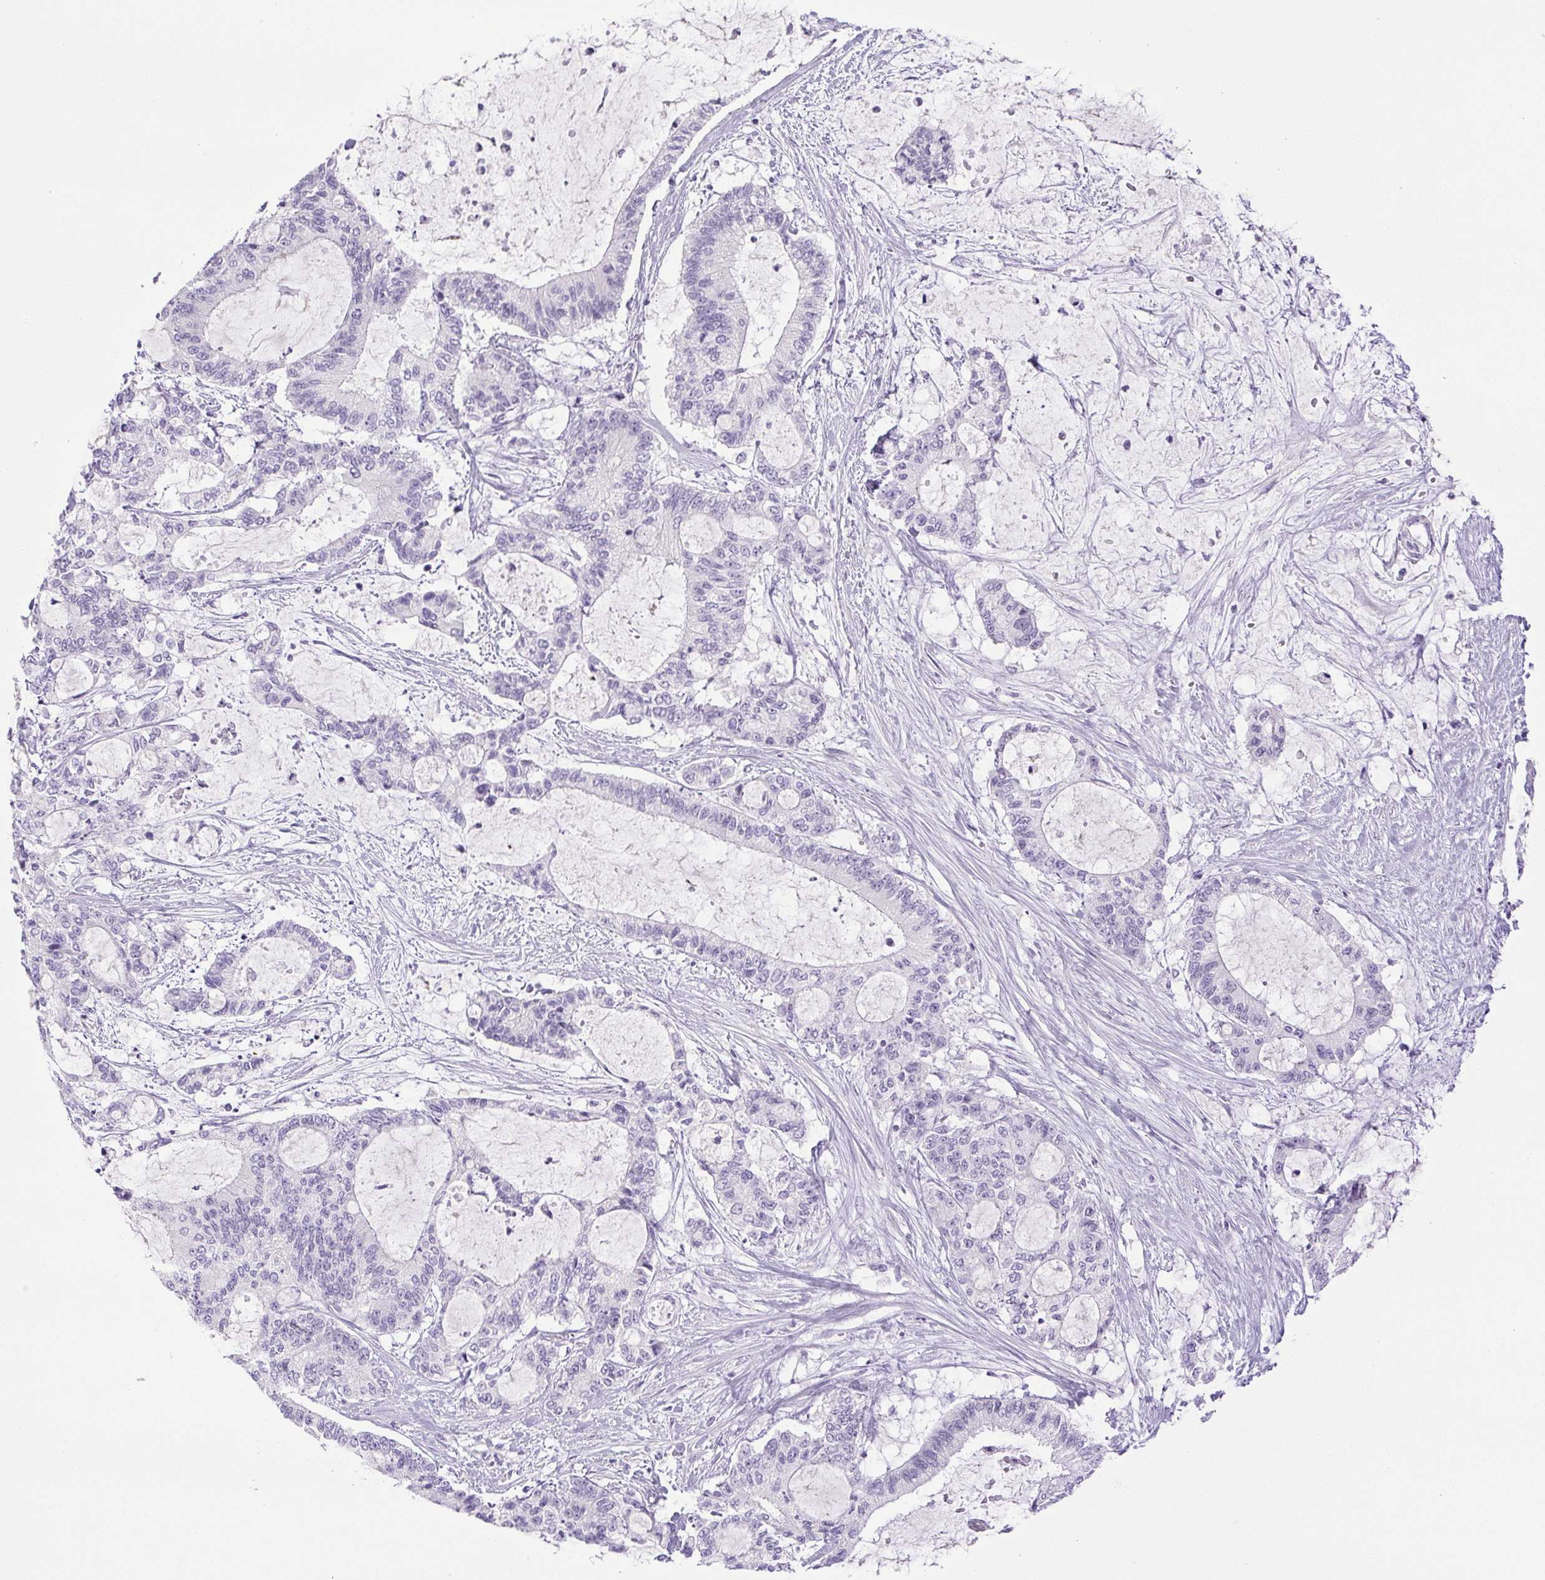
{"staining": {"intensity": "negative", "quantity": "none", "location": "none"}, "tissue": "liver cancer", "cell_type": "Tumor cells", "image_type": "cancer", "snomed": [{"axis": "morphology", "description": "Normal tissue, NOS"}, {"axis": "morphology", "description": "Cholangiocarcinoma"}, {"axis": "topography", "description": "Liver"}, {"axis": "topography", "description": "Peripheral nerve tissue"}], "caption": "This is an immunohistochemistry (IHC) image of human cholangiocarcinoma (liver). There is no staining in tumor cells.", "gene": "PAPPA2", "patient": {"sex": "female", "age": 73}}